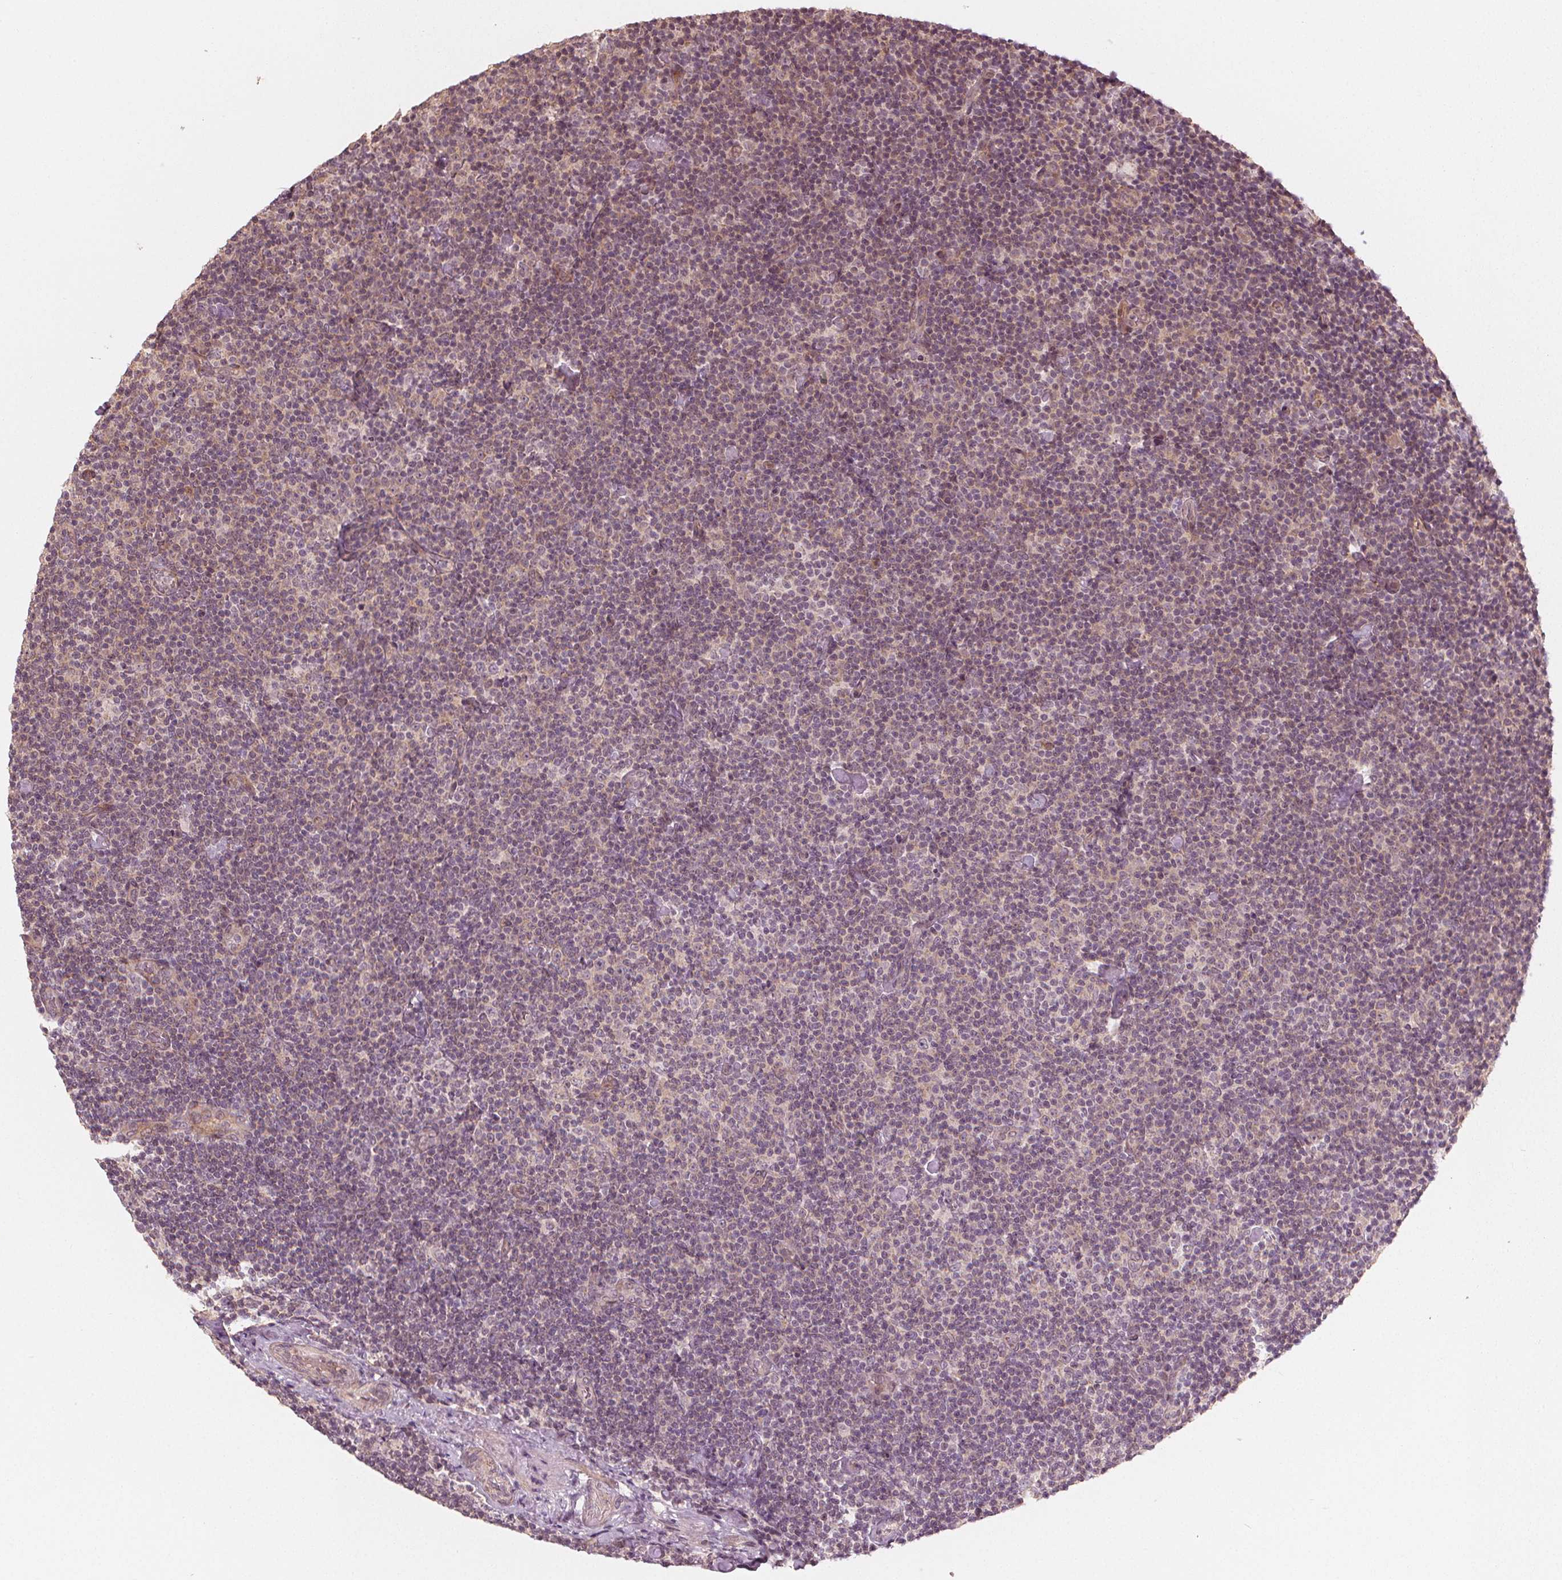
{"staining": {"intensity": "negative", "quantity": "none", "location": "none"}, "tissue": "lymphoma", "cell_type": "Tumor cells", "image_type": "cancer", "snomed": [{"axis": "morphology", "description": "Malignant lymphoma, non-Hodgkin's type, Low grade"}, {"axis": "topography", "description": "Lymph node"}], "caption": "Histopathology image shows no protein positivity in tumor cells of lymphoma tissue.", "gene": "CLBA1", "patient": {"sex": "male", "age": 81}}